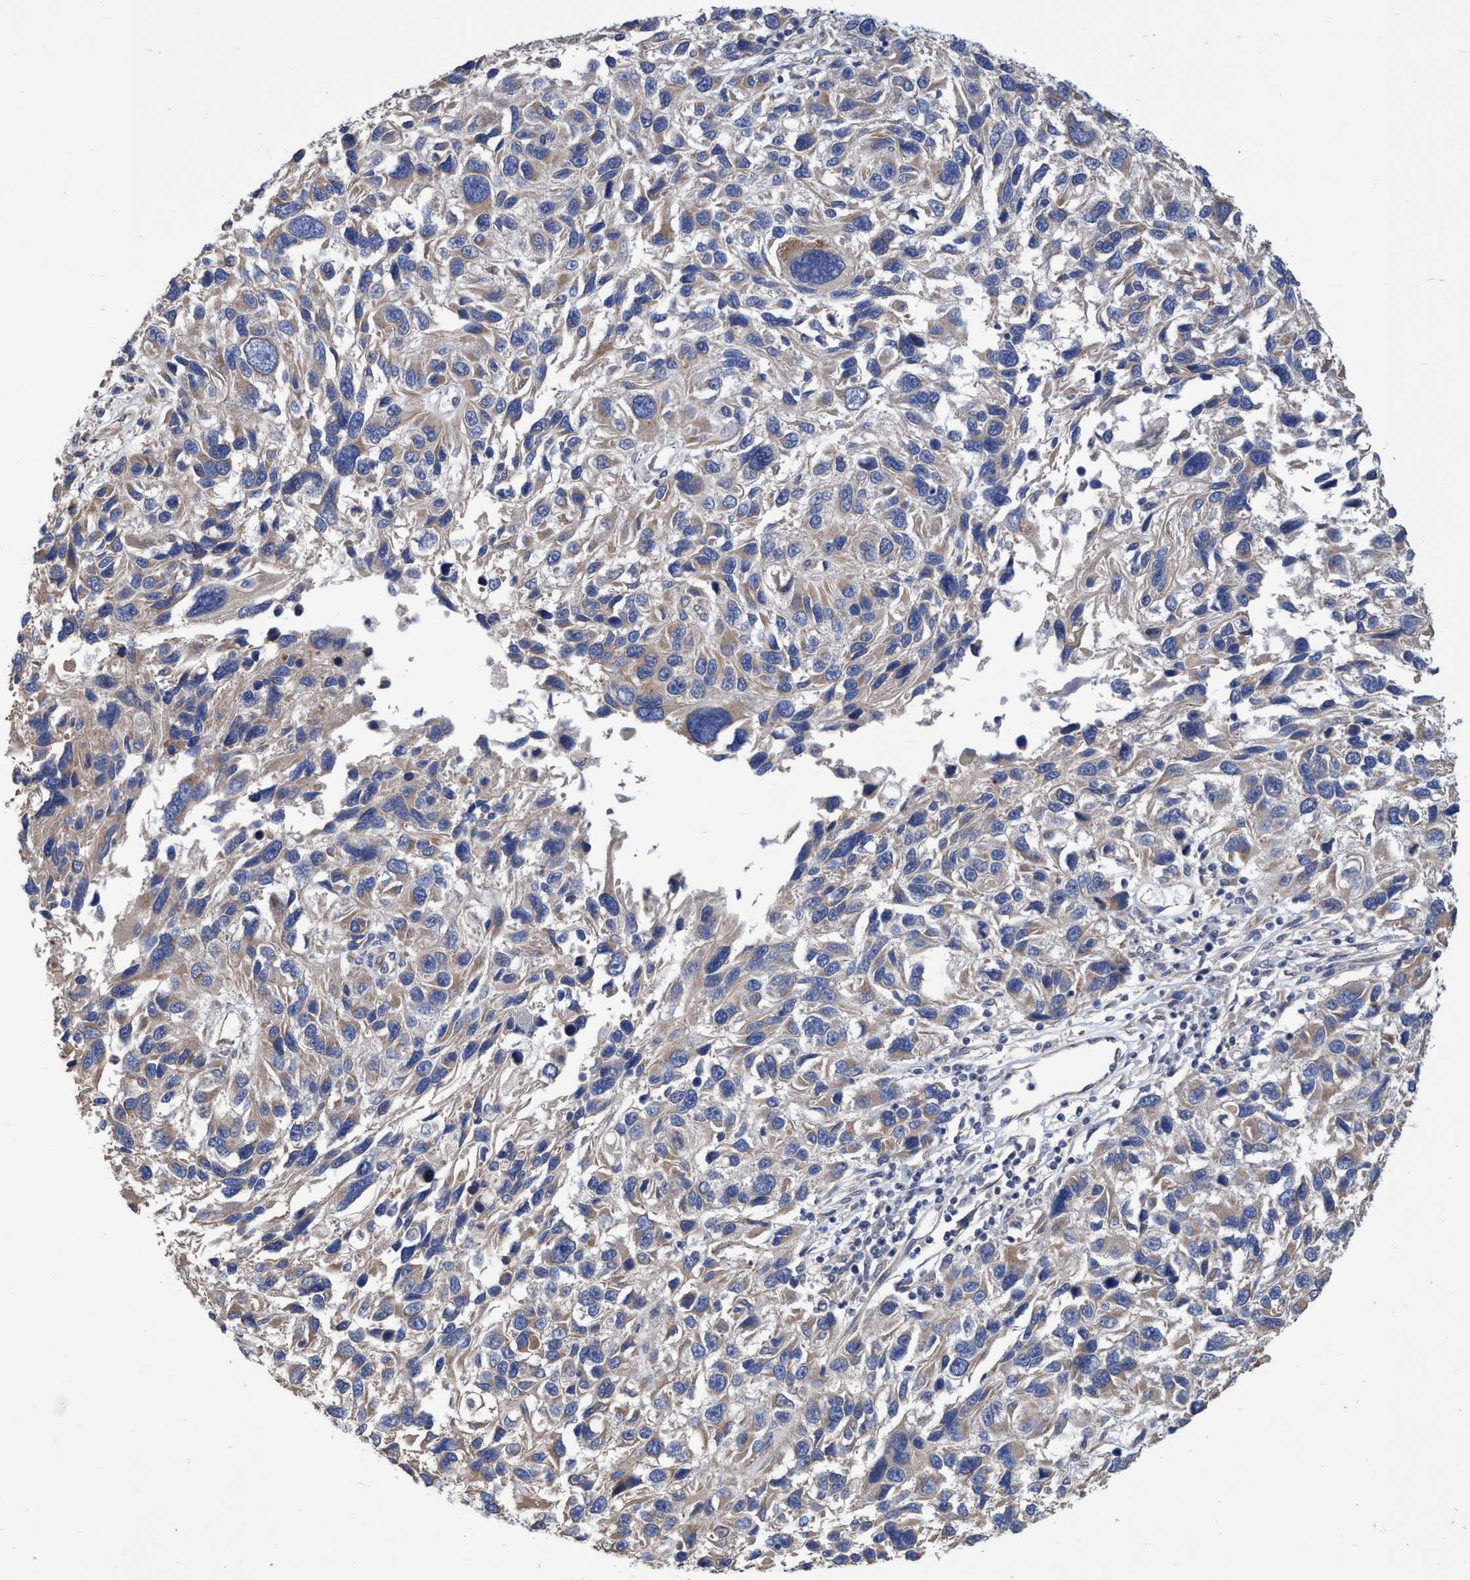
{"staining": {"intensity": "weak", "quantity": "25%-75%", "location": "cytoplasmic/membranous"}, "tissue": "melanoma", "cell_type": "Tumor cells", "image_type": "cancer", "snomed": [{"axis": "morphology", "description": "Malignant melanoma, NOS"}, {"axis": "topography", "description": "Skin"}], "caption": "Protein expression analysis of human melanoma reveals weak cytoplasmic/membranous positivity in about 25%-75% of tumor cells.", "gene": "BICD2", "patient": {"sex": "male", "age": 53}}